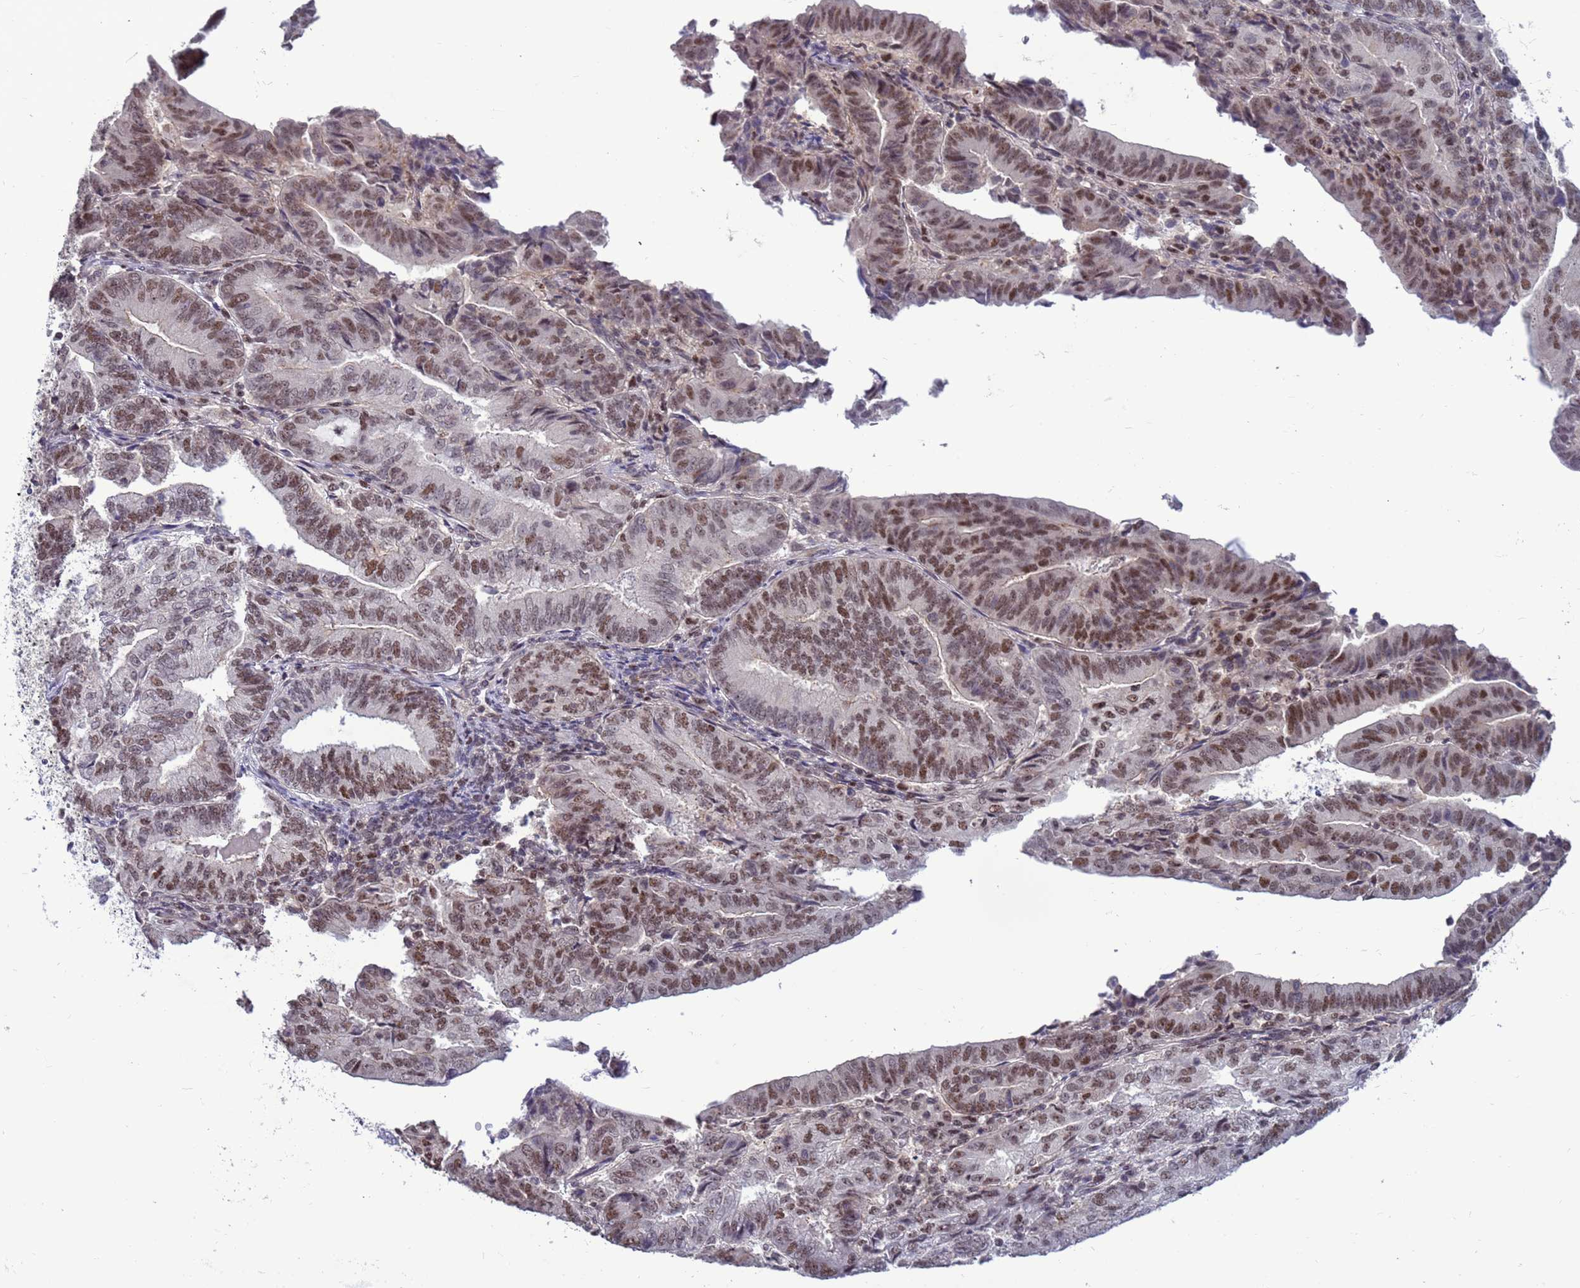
{"staining": {"intensity": "moderate", "quantity": ">75%", "location": "nuclear"}, "tissue": "endometrial cancer", "cell_type": "Tumor cells", "image_type": "cancer", "snomed": [{"axis": "morphology", "description": "Adenocarcinoma, NOS"}, {"axis": "topography", "description": "Endometrium"}], "caption": "Human endometrial cancer stained with a brown dye exhibits moderate nuclear positive staining in approximately >75% of tumor cells.", "gene": "NSL1", "patient": {"sex": "female", "age": 70}}